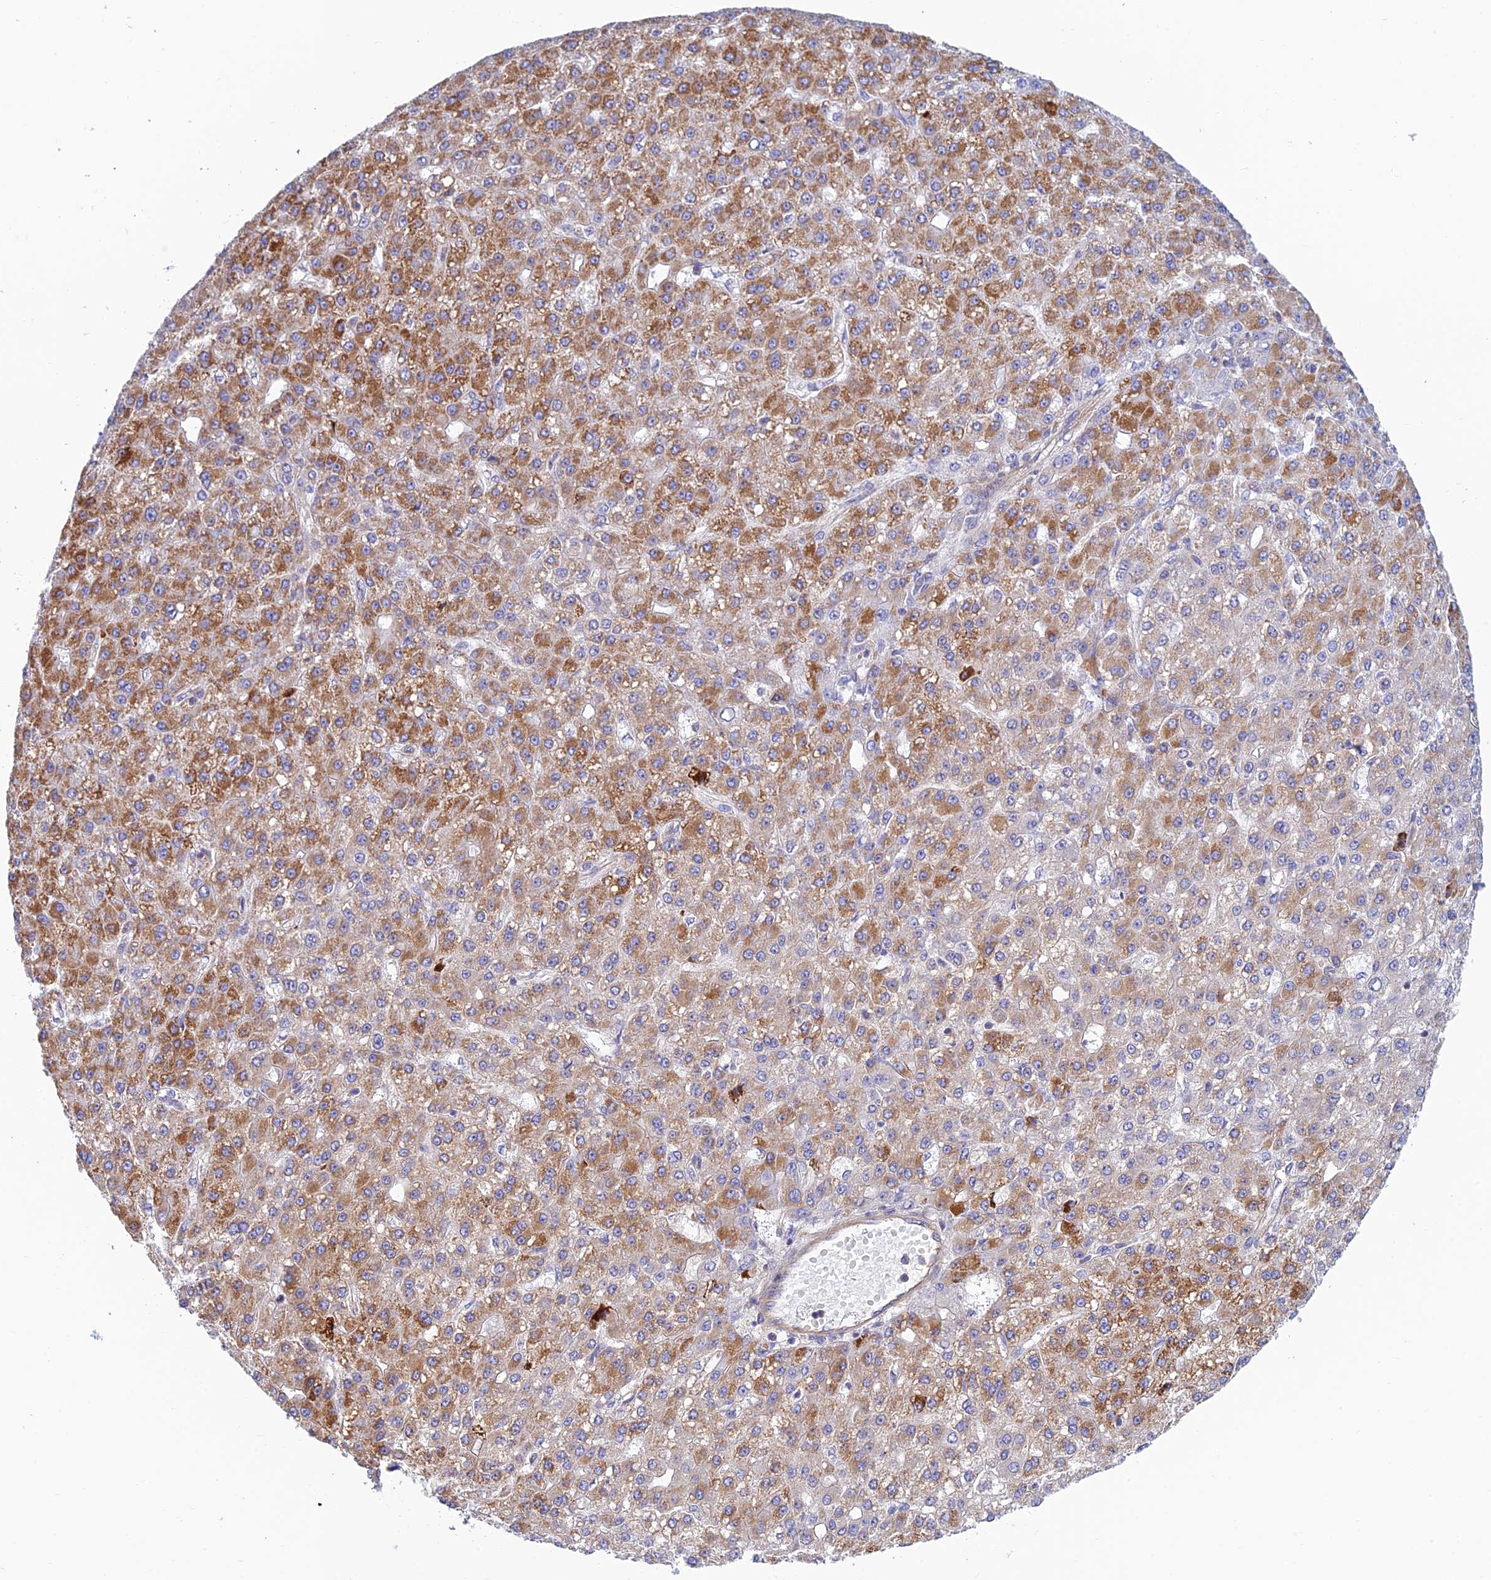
{"staining": {"intensity": "moderate", "quantity": ">75%", "location": "cytoplasmic/membranous"}, "tissue": "liver cancer", "cell_type": "Tumor cells", "image_type": "cancer", "snomed": [{"axis": "morphology", "description": "Carcinoma, Hepatocellular, NOS"}, {"axis": "topography", "description": "Liver"}], "caption": "Protein staining demonstrates moderate cytoplasmic/membranous staining in approximately >75% of tumor cells in hepatocellular carcinoma (liver).", "gene": "PPP1R12C", "patient": {"sex": "male", "age": 67}}